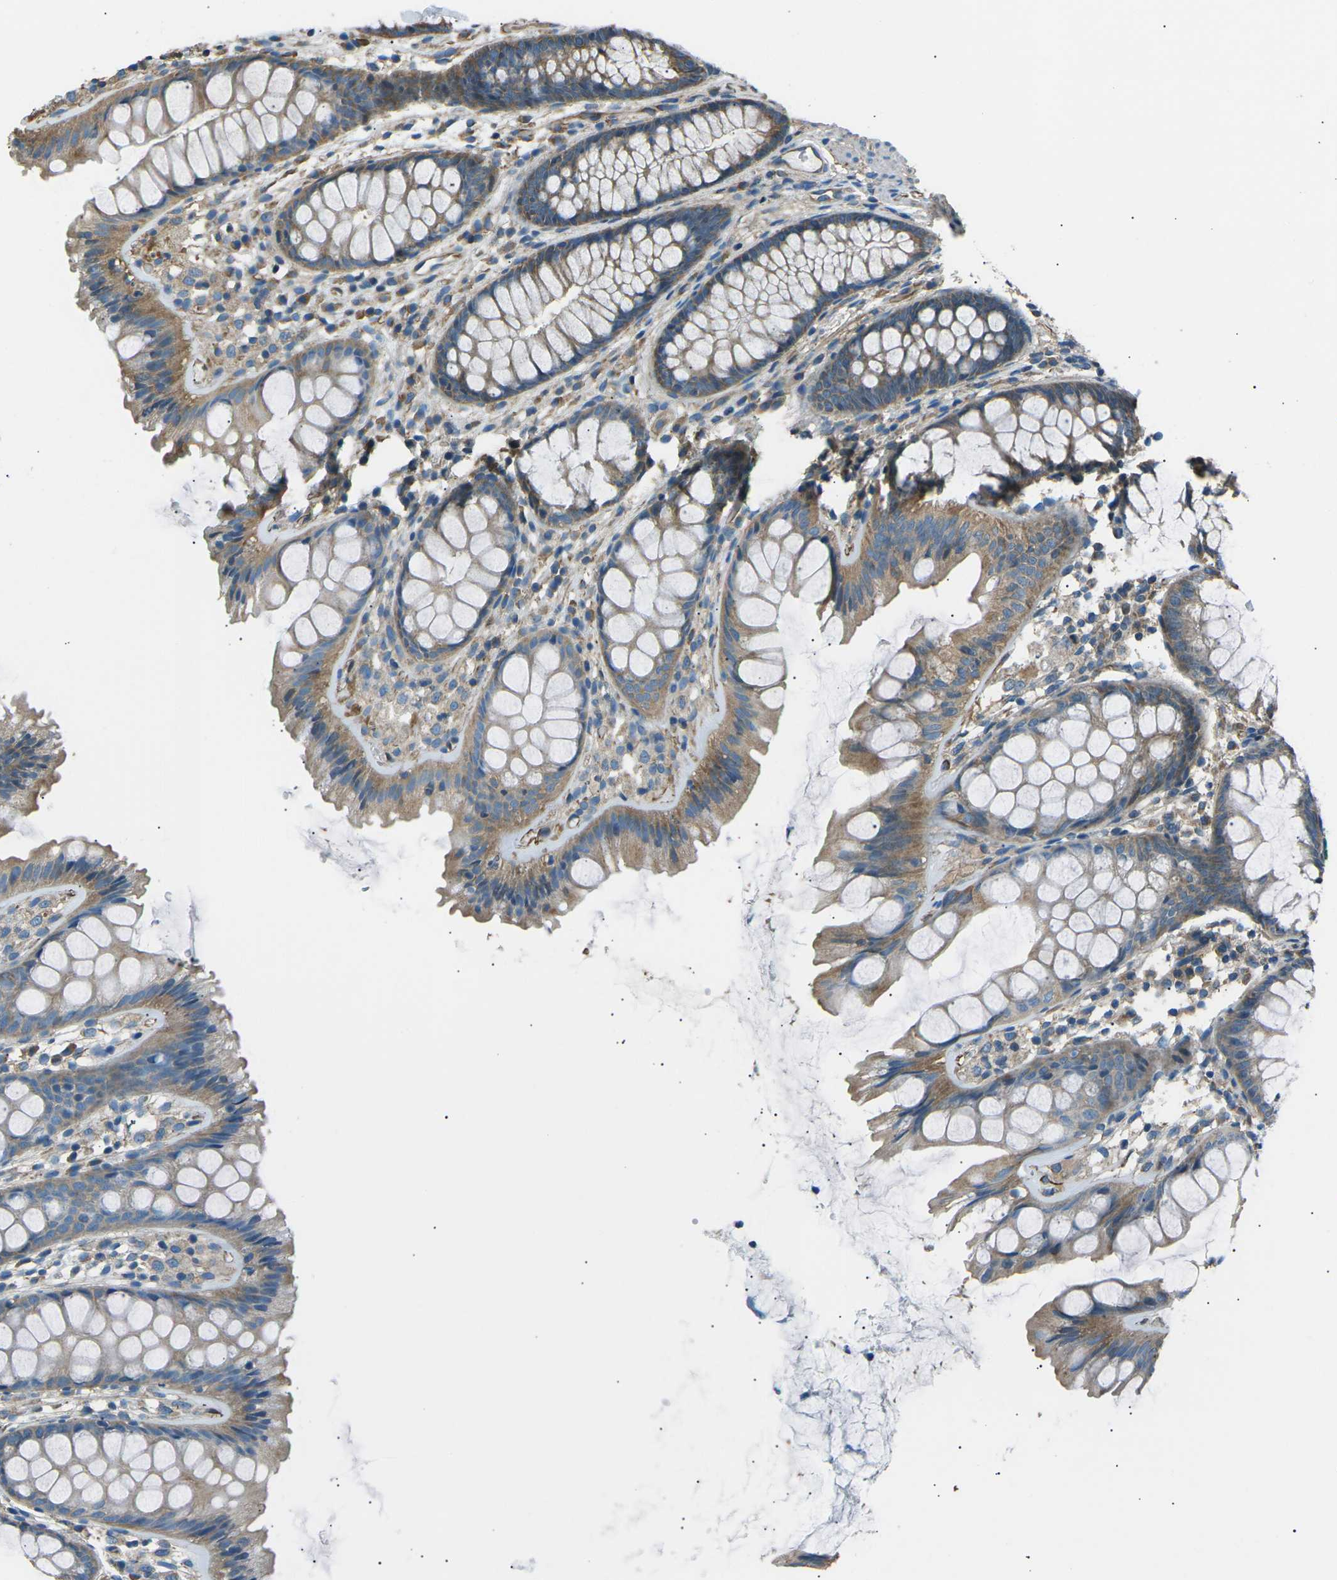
{"staining": {"intensity": "weak", "quantity": ">75%", "location": "cytoplasmic/membranous"}, "tissue": "colon", "cell_type": "Endothelial cells", "image_type": "normal", "snomed": [{"axis": "morphology", "description": "Normal tissue, NOS"}, {"axis": "topography", "description": "Colon"}], "caption": "This is a micrograph of IHC staining of normal colon, which shows weak positivity in the cytoplasmic/membranous of endothelial cells.", "gene": "SLK", "patient": {"sex": "female", "age": 56}}